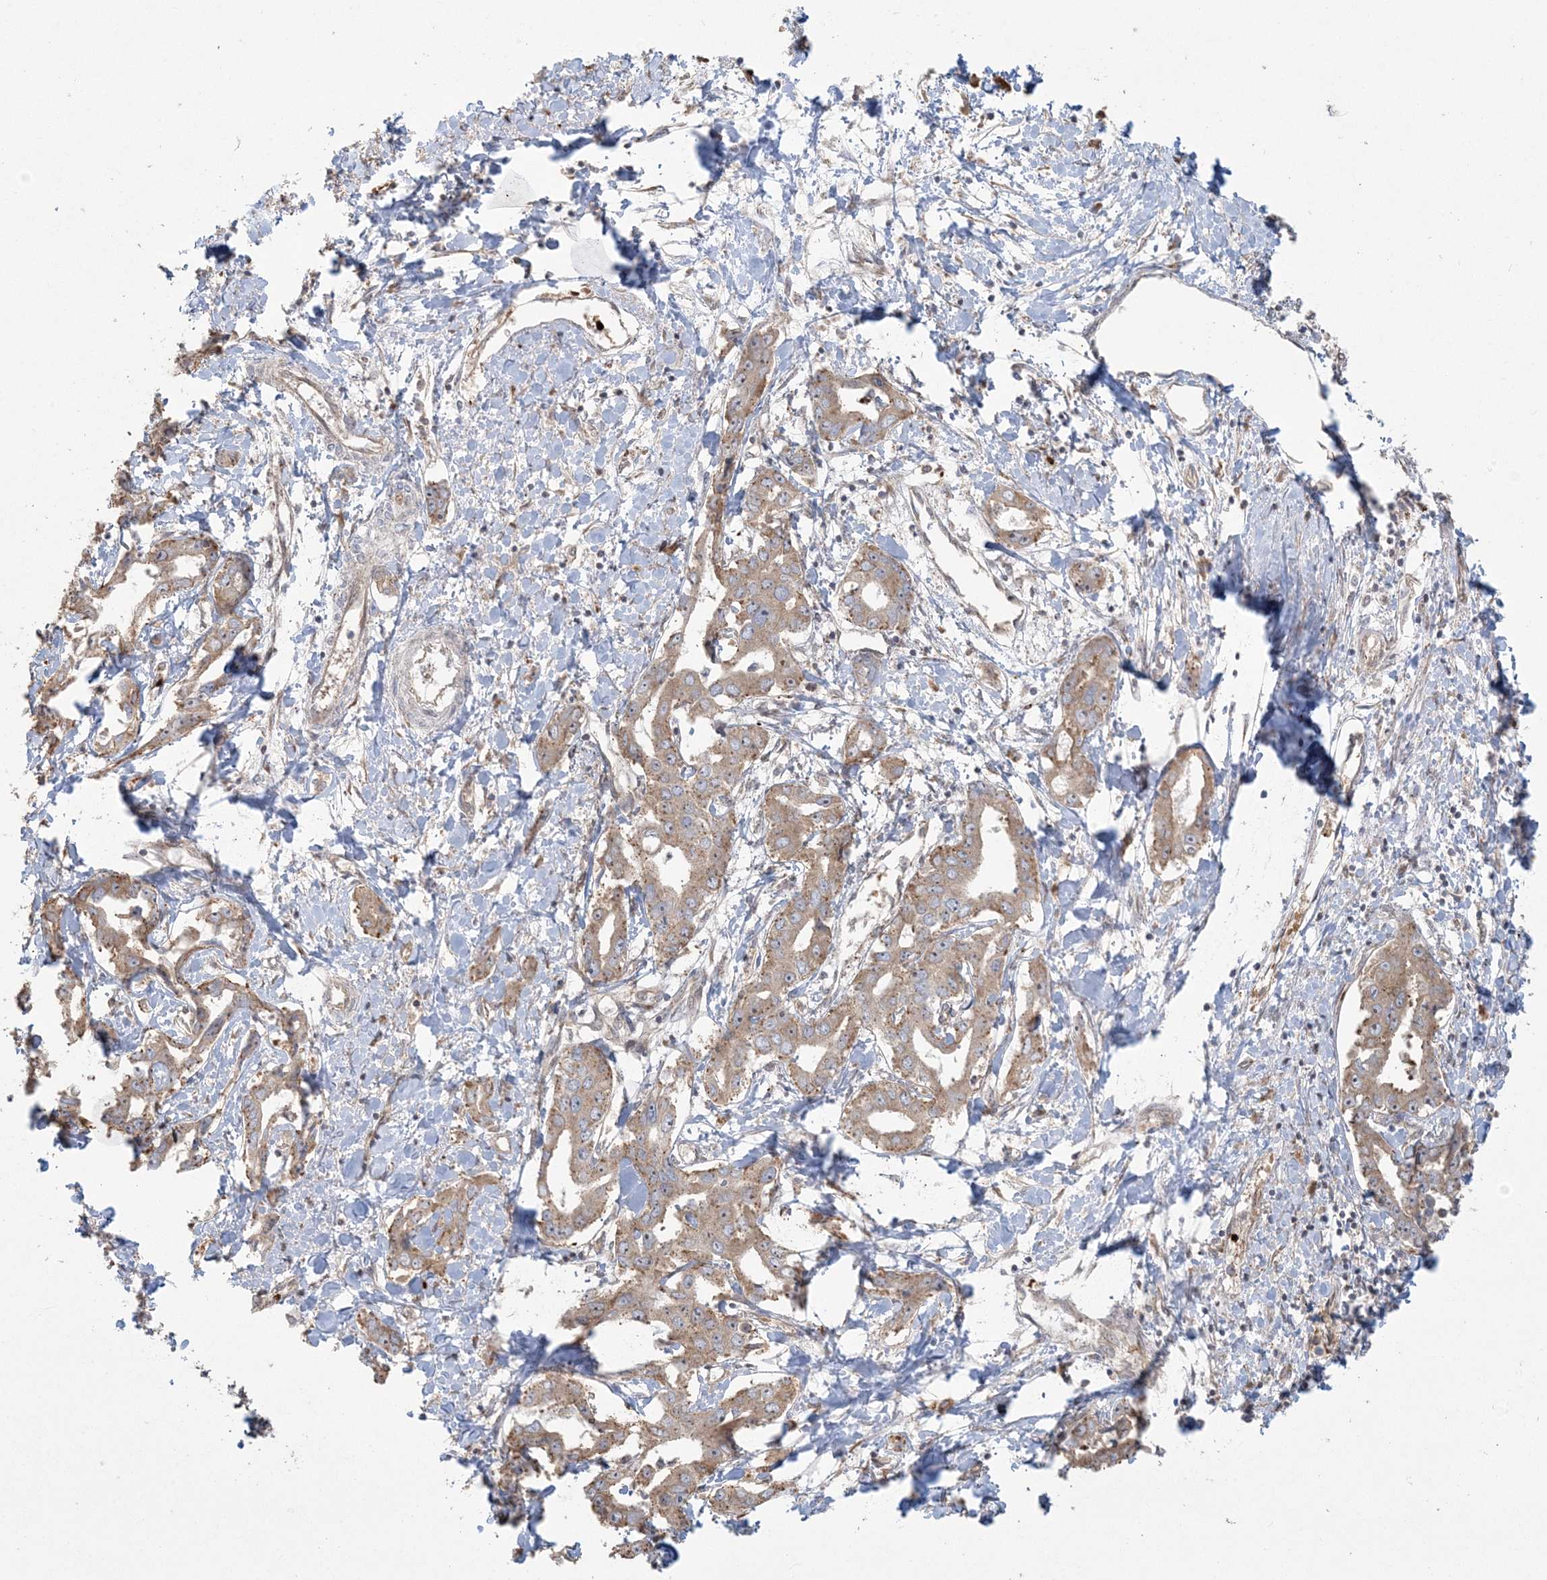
{"staining": {"intensity": "moderate", "quantity": ">75%", "location": "cytoplasmic/membranous"}, "tissue": "liver cancer", "cell_type": "Tumor cells", "image_type": "cancer", "snomed": [{"axis": "morphology", "description": "Cholangiocarcinoma"}, {"axis": "topography", "description": "Liver"}], "caption": "An image of human cholangiocarcinoma (liver) stained for a protein demonstrates moderate cytoplasmic/membranous brown staining in tumor cells.", "gene": "ABCF3", "patient": {"sex": "male", "age": 59}}